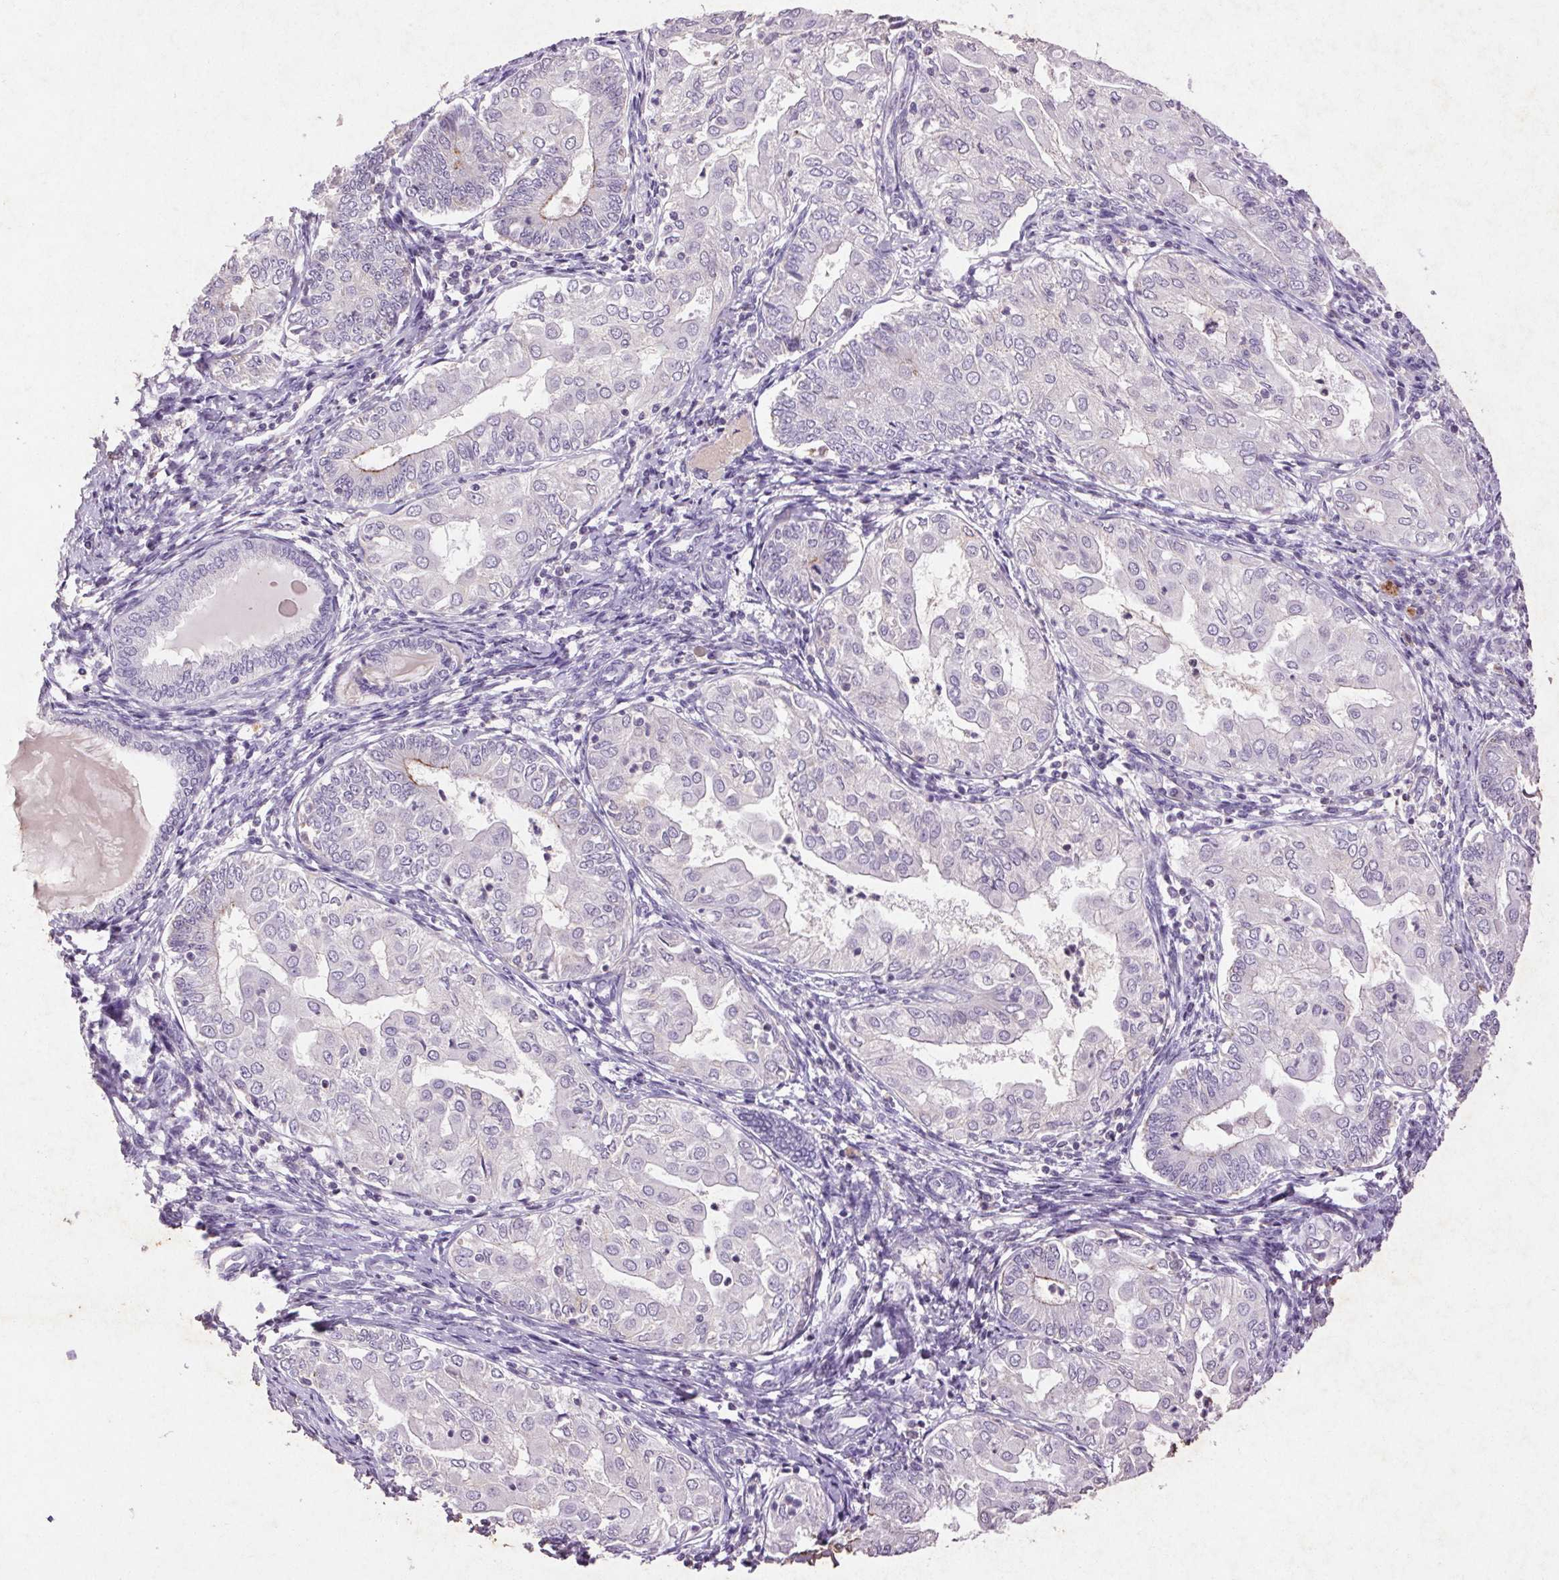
{"staining": {"intensity": "negative", "quantity": "none", "location": "none"}, "tissue": "endometrial cancer", "cell_type": "Tumor cells", "image_type": "cancer", "snomed": [{"axis": "morphology", "description": "Adenocarcinoma, NOS"}, {"axis": "topography", "description": "Endometrium"}], "caption": "Immunohistochemistry (IHC) micrograph of human endometrial cancer (adenocarcinoma) stained for a protein (brown), which displays no staining in tumor cells. (Brightfield microscopy of DAB (3,3'-diaminobenzidine) immunohistochemistry at high magnification).", "gene": "FNDC7", "patient": {"sex": "female", "age": 68}}